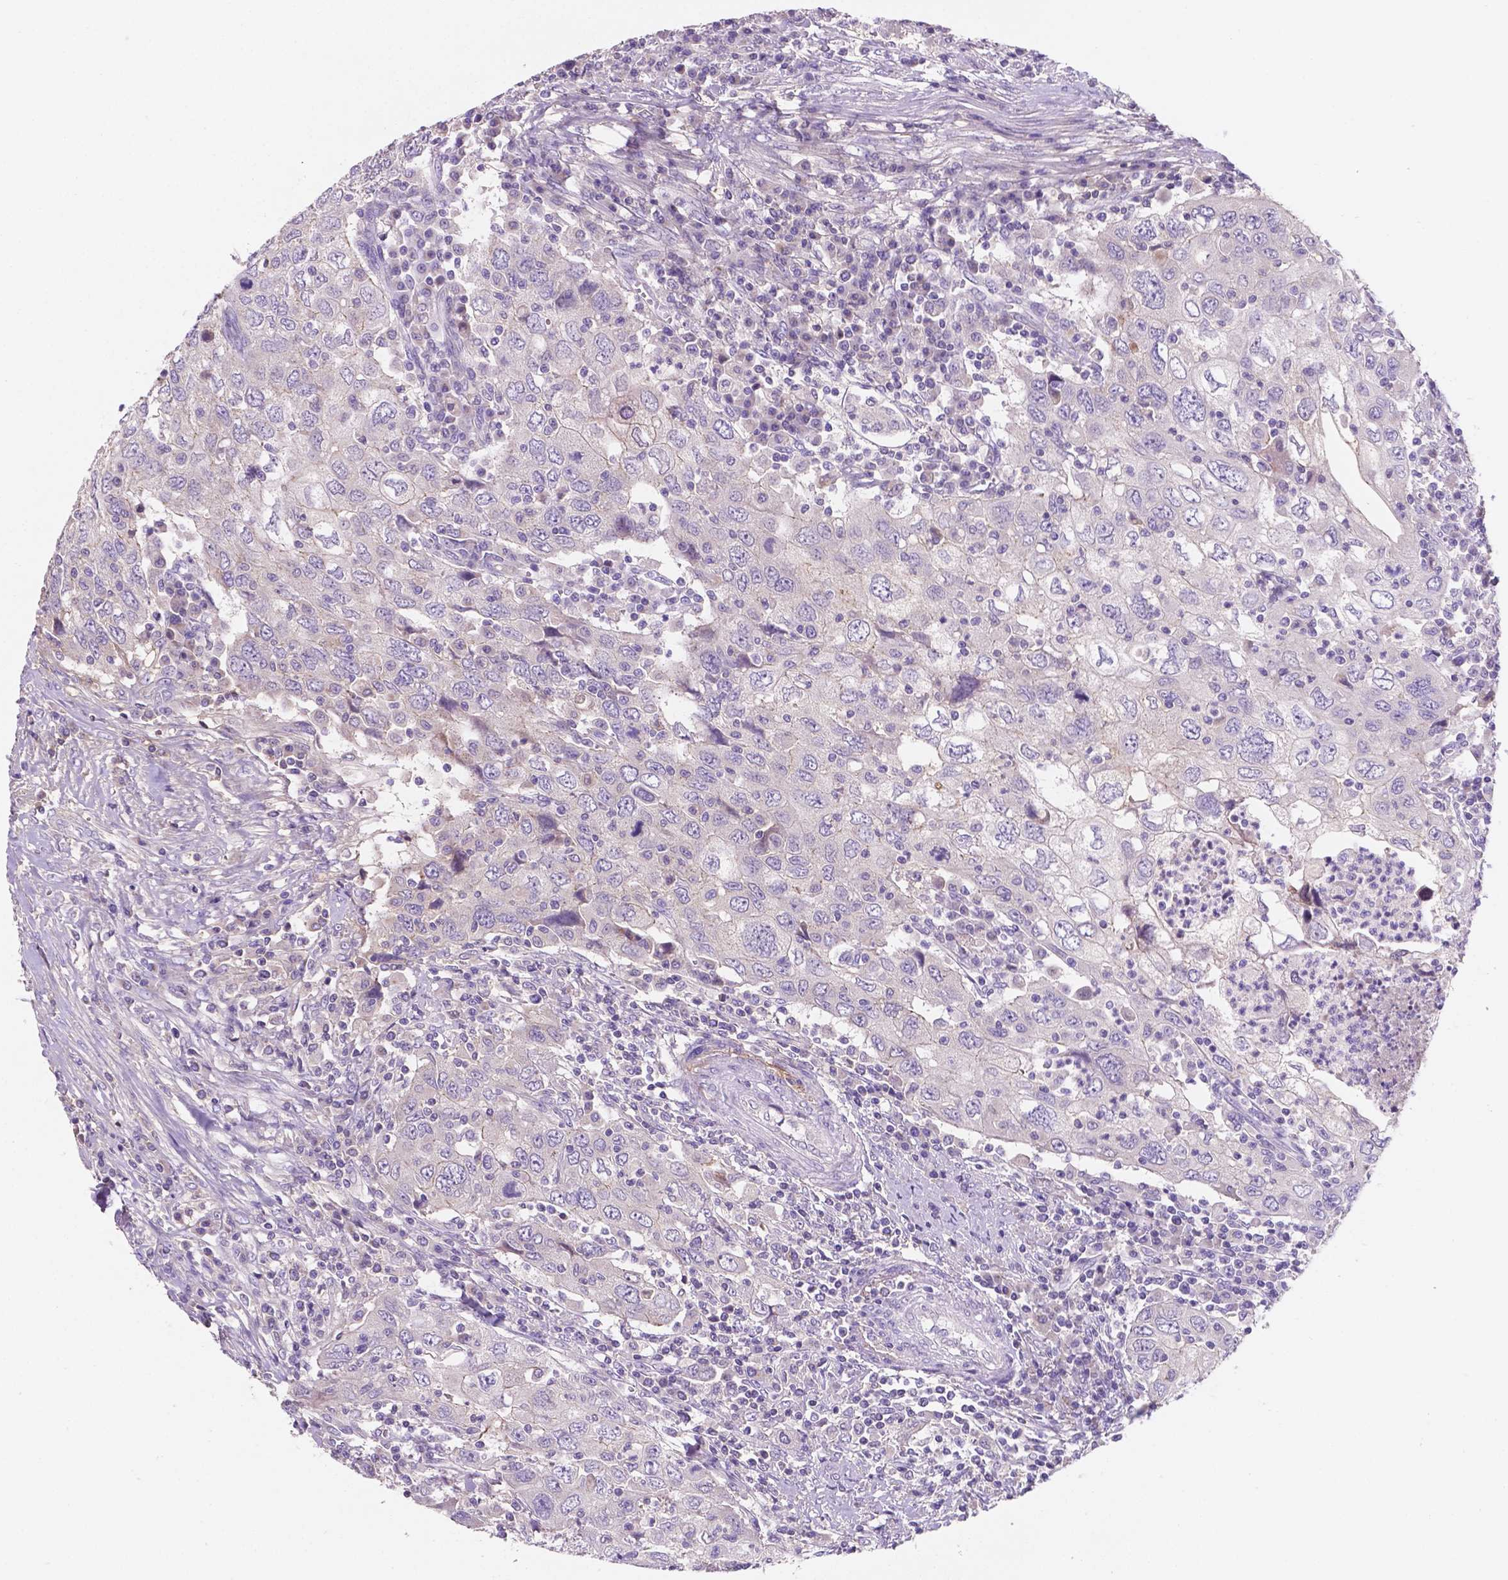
{"staining": {"intensity": "negative", "quantity": "none", "location": "none"}, "tissue": "urothelial cancer", "cell_type": "Tumor cells", "image_type": "cancer", "snomed": [{"axis": "morphology", "description": "Urothelial carcinoma, High grade"}, {"axis": "topography", "description": "Urinary bladder"}], "caption": "Human urothelial carcinoma (high-grade) stained for a protein using IHC exhibits no staining in tumor cells.", "gene": "MKRN2OS", "patient": {"sex": "male", "age": 76}}